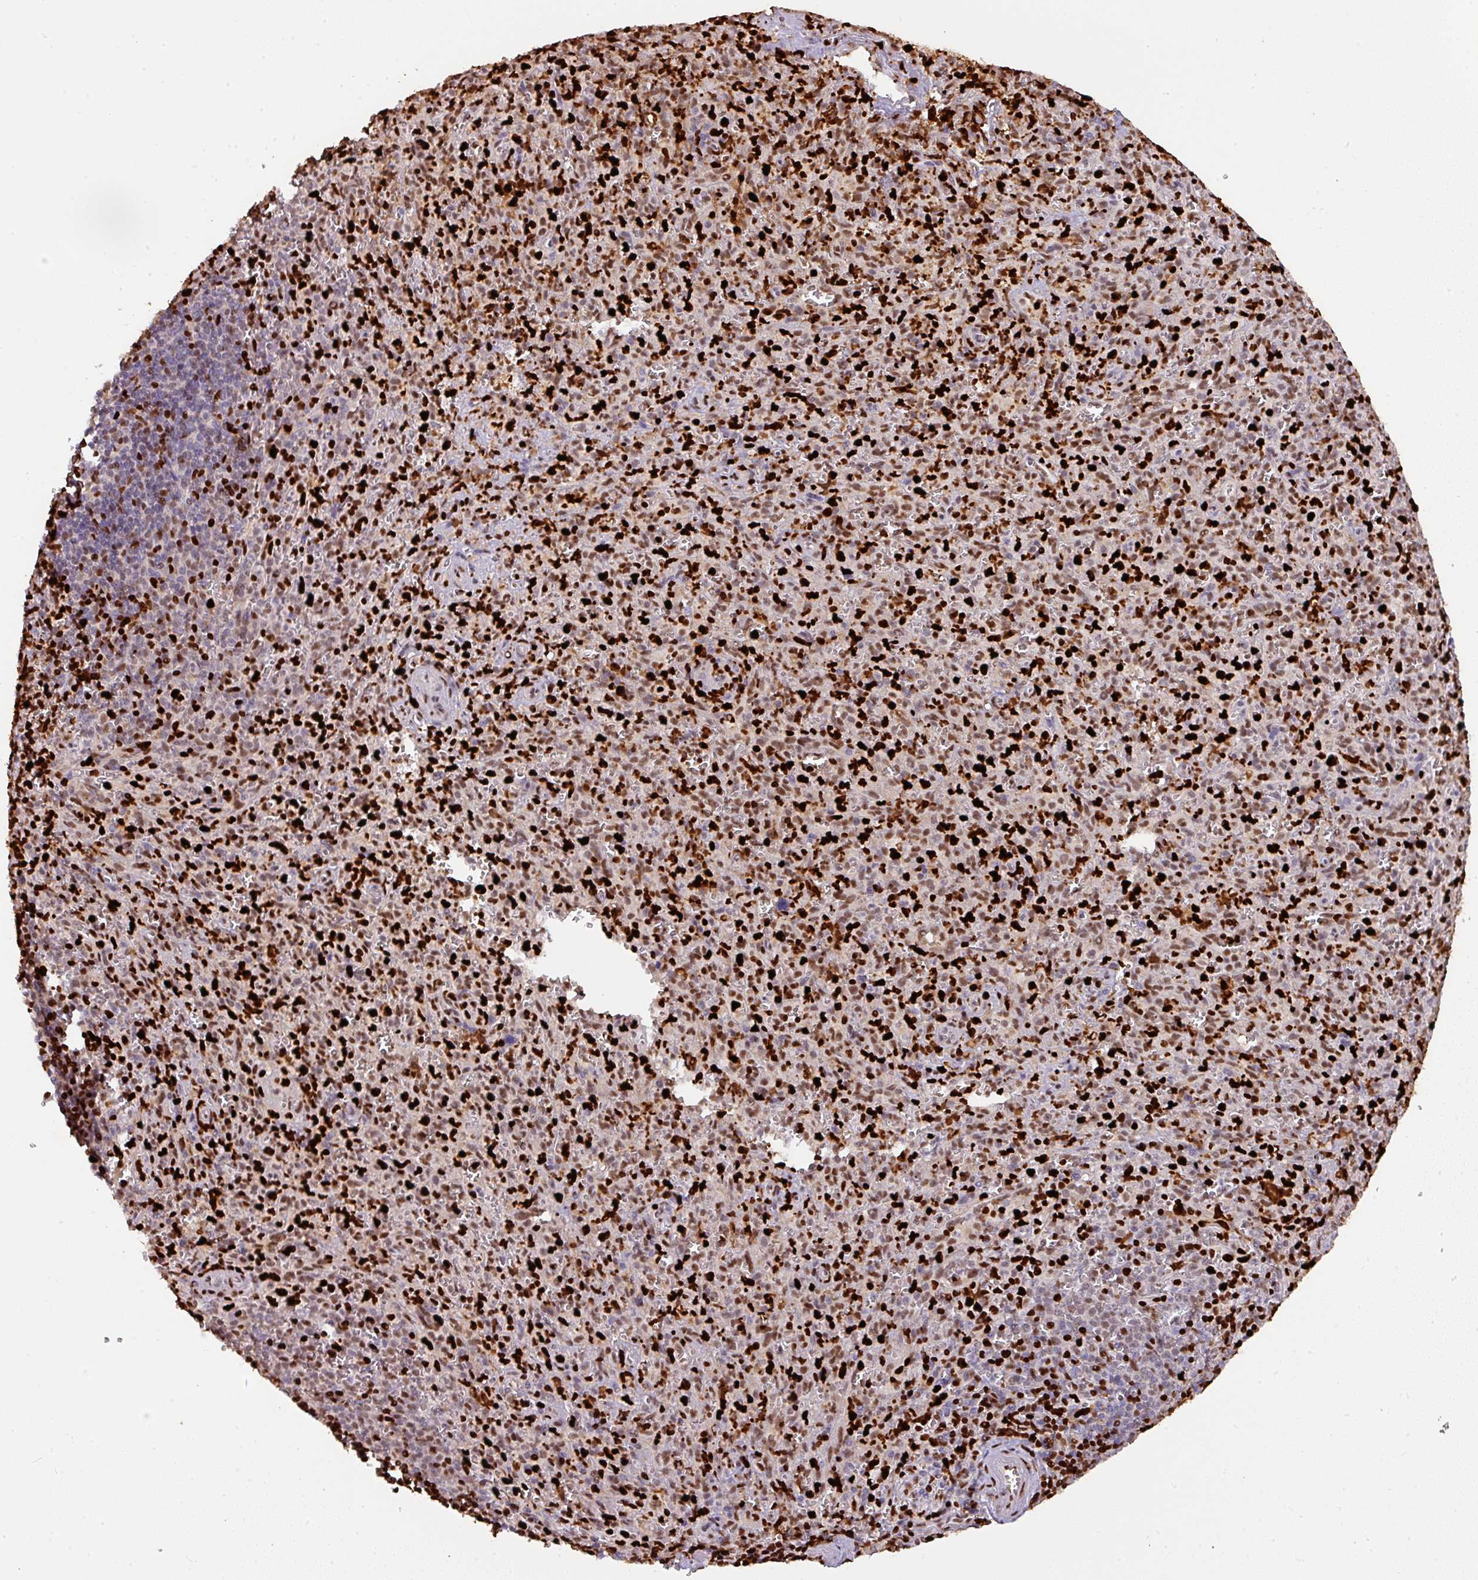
{"staining": {"intensity": "strong", "quantity": "25%-75%", "location": "nuclear"}, "tissue": "spleen", "cell_type": "Cells in red pulp", "image_type": "normal", "snomed": [{"axis": "morphology", "description": "Normal tissue, NOS"}, {"axis": "topography", "description": "Spleen"}], "caption": "Immunohistochemical staining of normal spleen reveals high levels of strong nuclear expression in about 25%-75% of cells in red pulp. The protein of interest is shown in brown color, while the nuclei are stained blue.", "gene": "SAMHD1", "patient": {"sex": "female", "age": 26}}